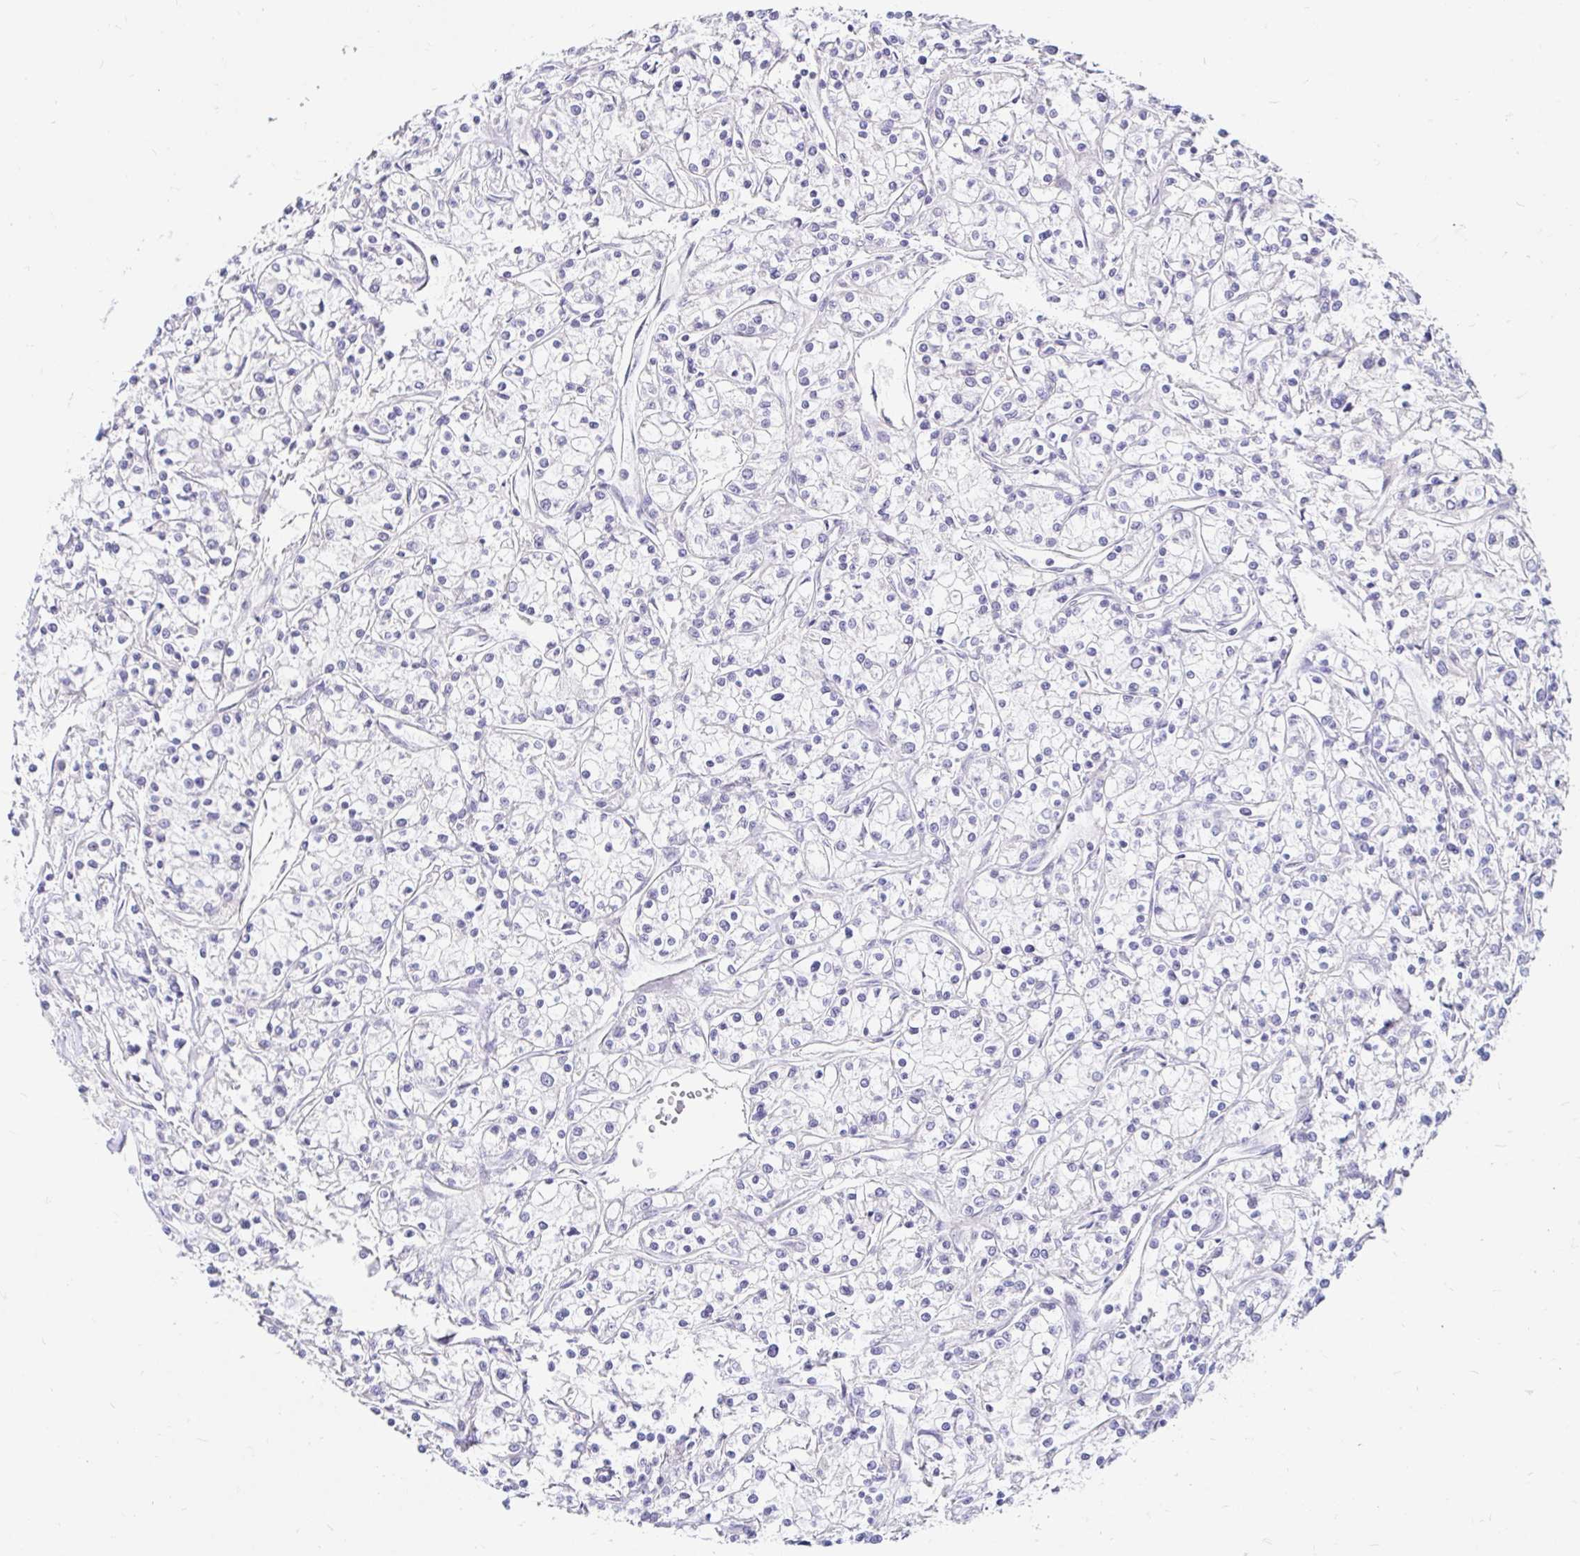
{"staining": {"intensity": "negative", "quantity": "none", "location": "none"}, "tissue": "renal cancer", "cell_type": "Tumor cells", "image_type": "cancer", "snomed": [{"axis": "morphology", "description": "Adenocarcinoma, NOS"}, {"axis": "topography", "description": "Kidney"}], "caption": "Immunohistochemistry histopathology image of neoplastic tissue: renal cancer stained with DAB (3,3'-diaminobenzidine) demonstrates no significant protein staining in tumor cells.", "gene": "GUCY1A1", "patient": {"sex": "female", "age": 59}}